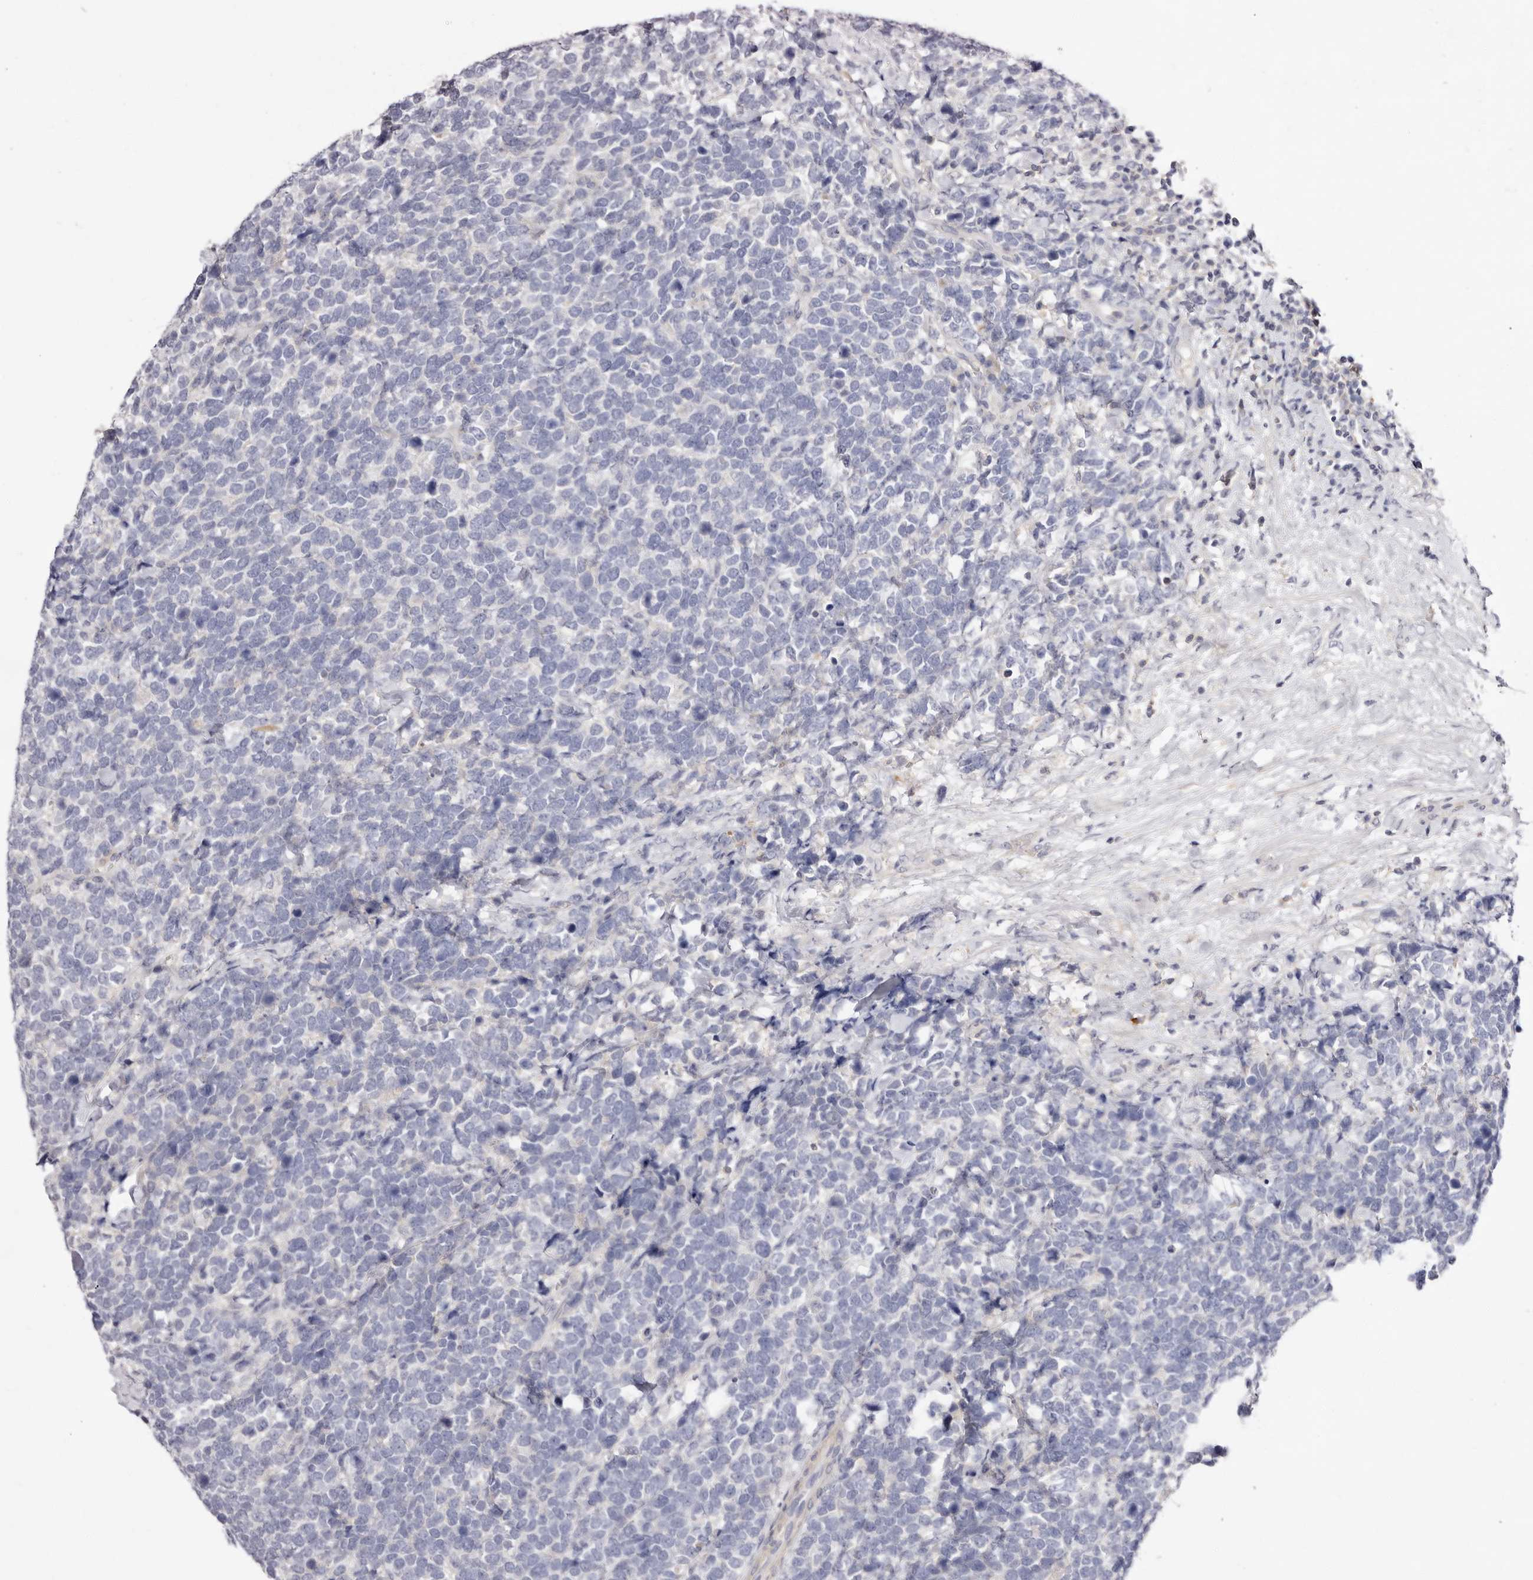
{"staining": {"intensity": "negative", "quantity": "none", "location": "none"}, "tissue": "urothelial cancer", "cell_type": "Tumor cells", "image_type": "cancer", "snomed": [{"axis": "morphology", "description": "Urothelial carcinoma, High grade"}, {"axis": "topography", "description": "Urinary bladder"}], "caption": "This is an immunohistochemistry (IHC) histopathology image of human urothelial cancer. There is no staining in tumor cells.", "gene": "S1PR5", "patient": {"sex": "female", "age": 82}}